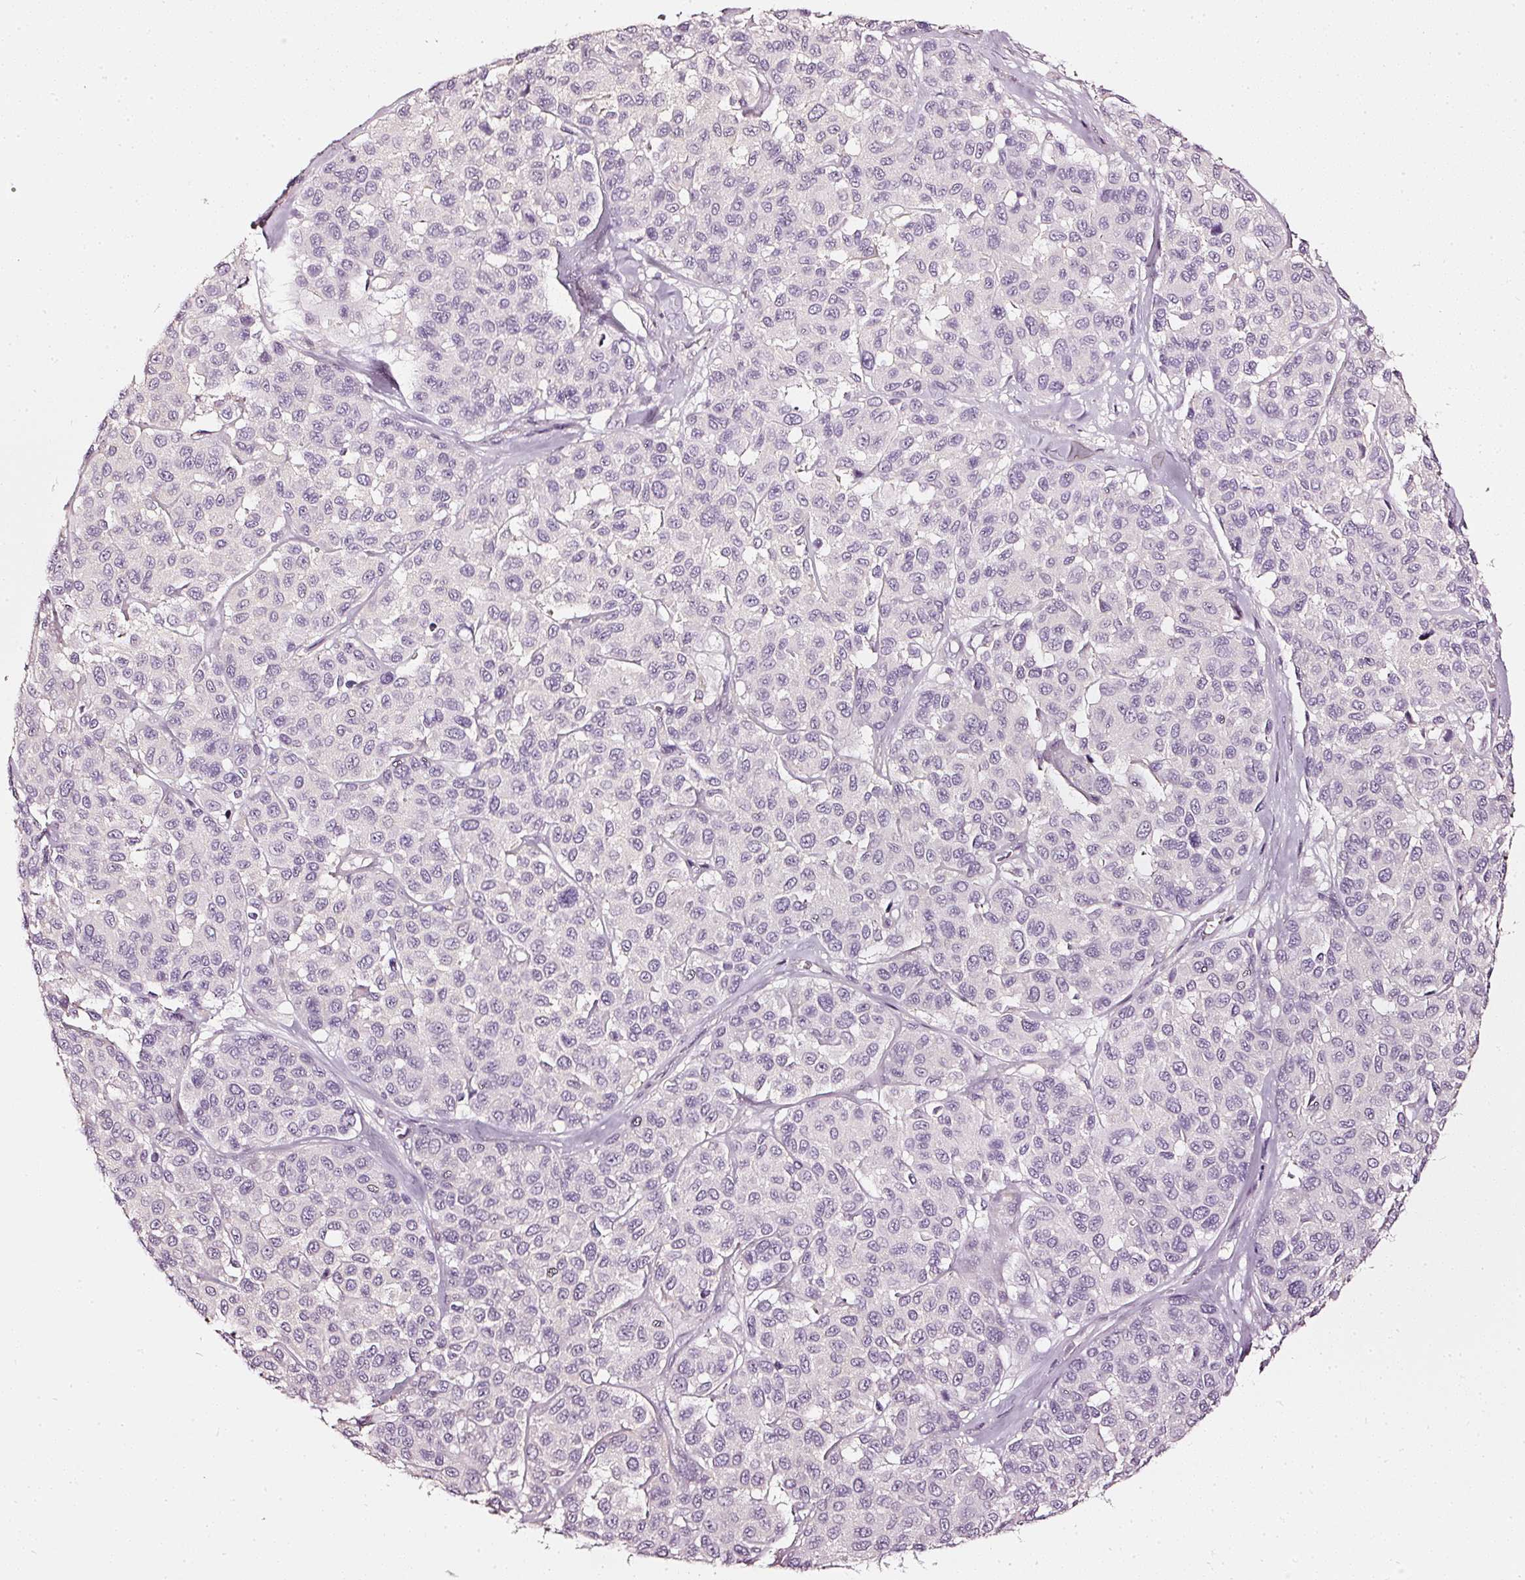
{"staining": {"intensity": "negative", "quantity": "none", "location": "none"}, "tissue": "melanoma", "cell_type": "Tumor cells", "image_type": "cancer", "snomed": [{"axis": "morphology", "description": "Malignant melanoma, NOS"}, {"axis": "topography", "description": "Skin"}], "caption": "Micrograph shows no protein positivity in tumor cells of malignant melanoma tissue. (Brightfield microscopy of DAB immunohistochemistry (IHC) at high magnification).", "gene": "CNP", "patient": {"sex": "female", "age": 66}}